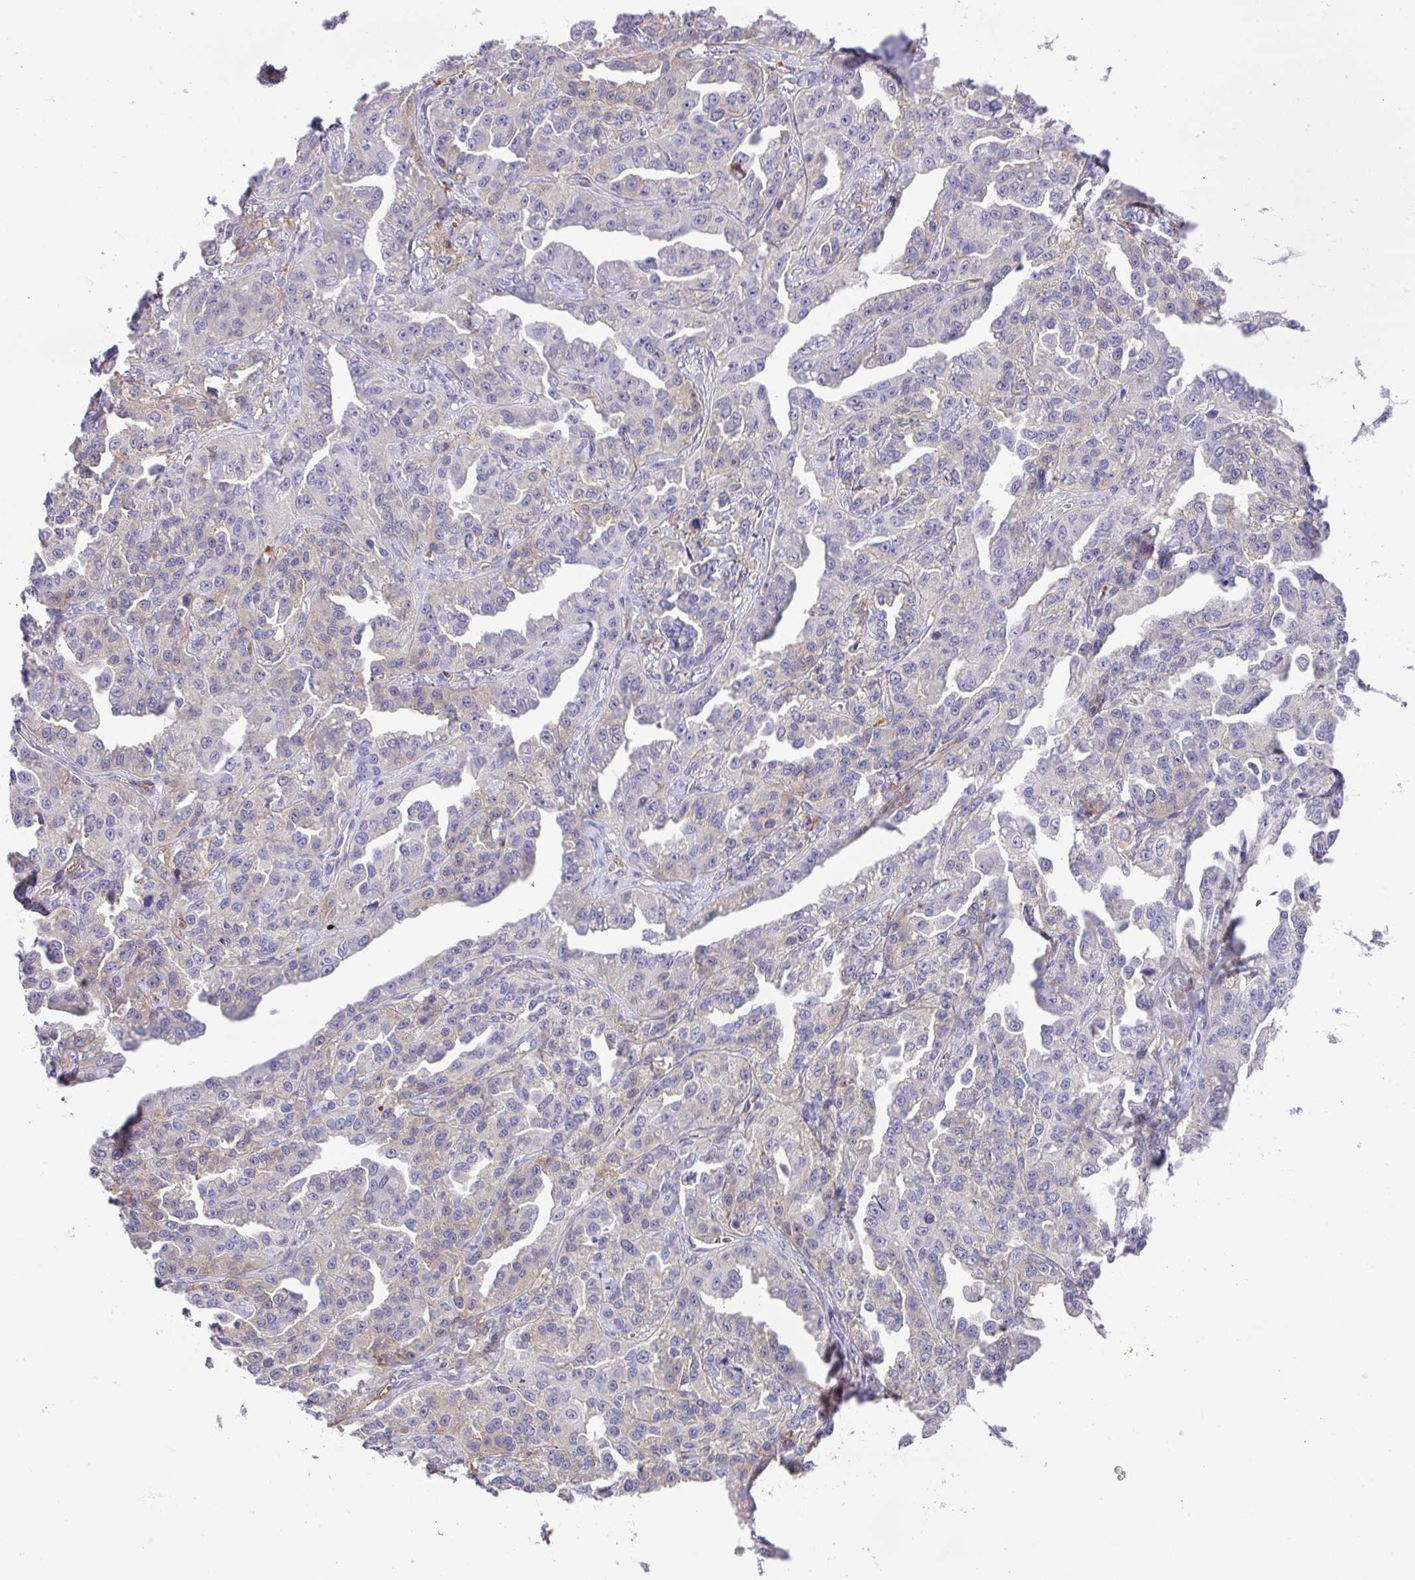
{"staining": {"intensity": "weak", "quantity": "<25%", "location": "cytoplasmic/membranous"}, "tissue": "ovarian cancer", "cell_type": "Tumor cells", "image_type": "cancer", "snomed": [{"axis": "morphology", "description": "Cystadenocarcinoma, serous, NOS"}, {"axis": "topography", "description": "Ovary"}], "caption": "Image shows no protein staining in tumor cells of ovarian serous cystadenocarcinoma tissue.", "gene": "DNAL1", "patient": {"sex": "female", "age": 75}}